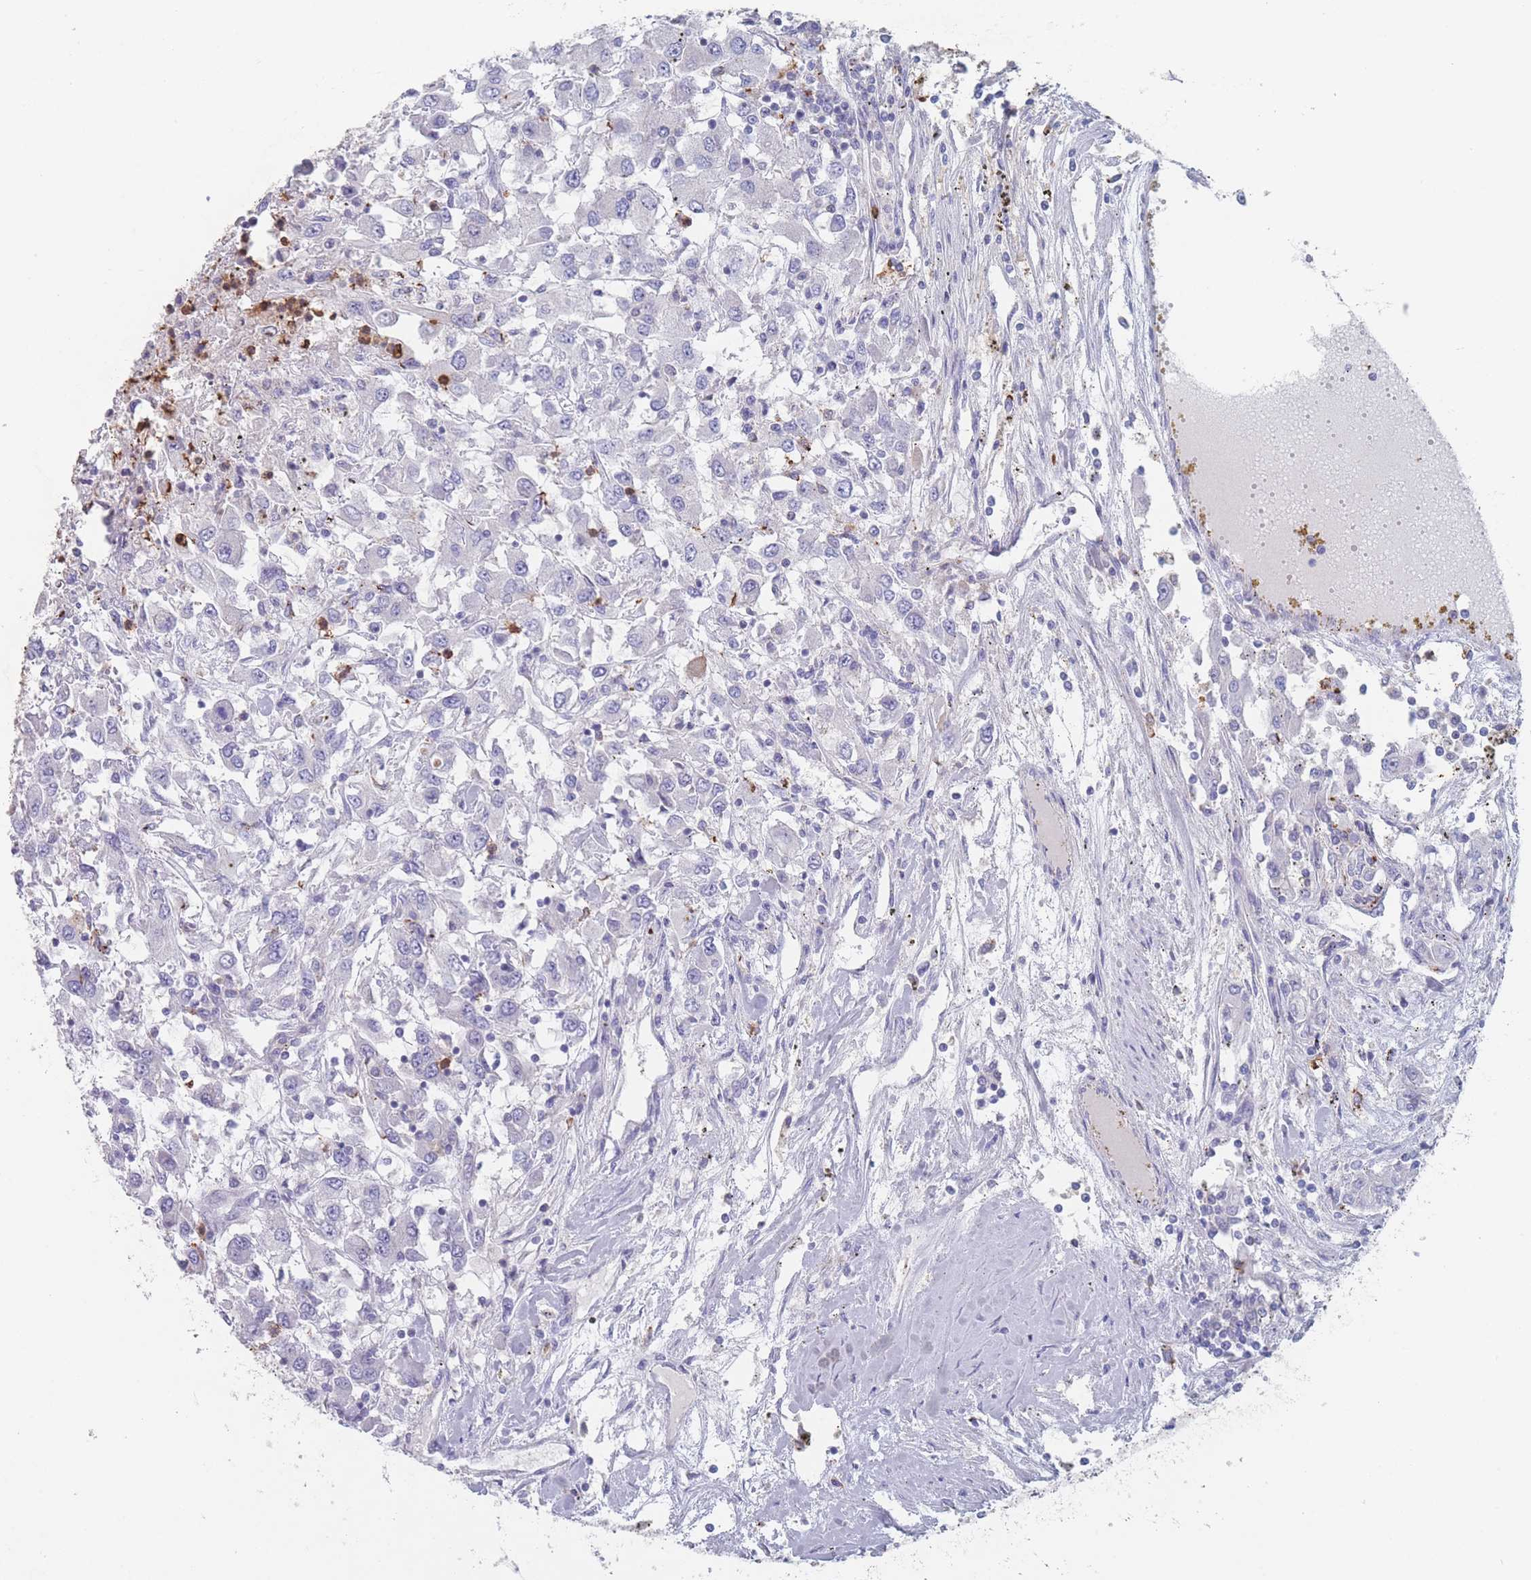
{"staining": {"intensity": "negative", "quantity": "none", "location": "none"}, "tissue": "renal cancer", "cell_type": "Tumor cells", "image_type": "cancer", "snomed": [{"axis": "morphology", "description": "Adenocarcinoma, NOS"}, {"axis": "topography", "description": "Kidney"}], "caption": "Immunohistochemistry (IHC) of renal cancer (adenocarcinoma) displays no expression in tumor cells. (DAB (3,3'-diaminobenzidine) immunohistochemistry (IHC), high magnification).", "gene": "ATP1A3", "patient": {"sex": "female", "age": 67}}